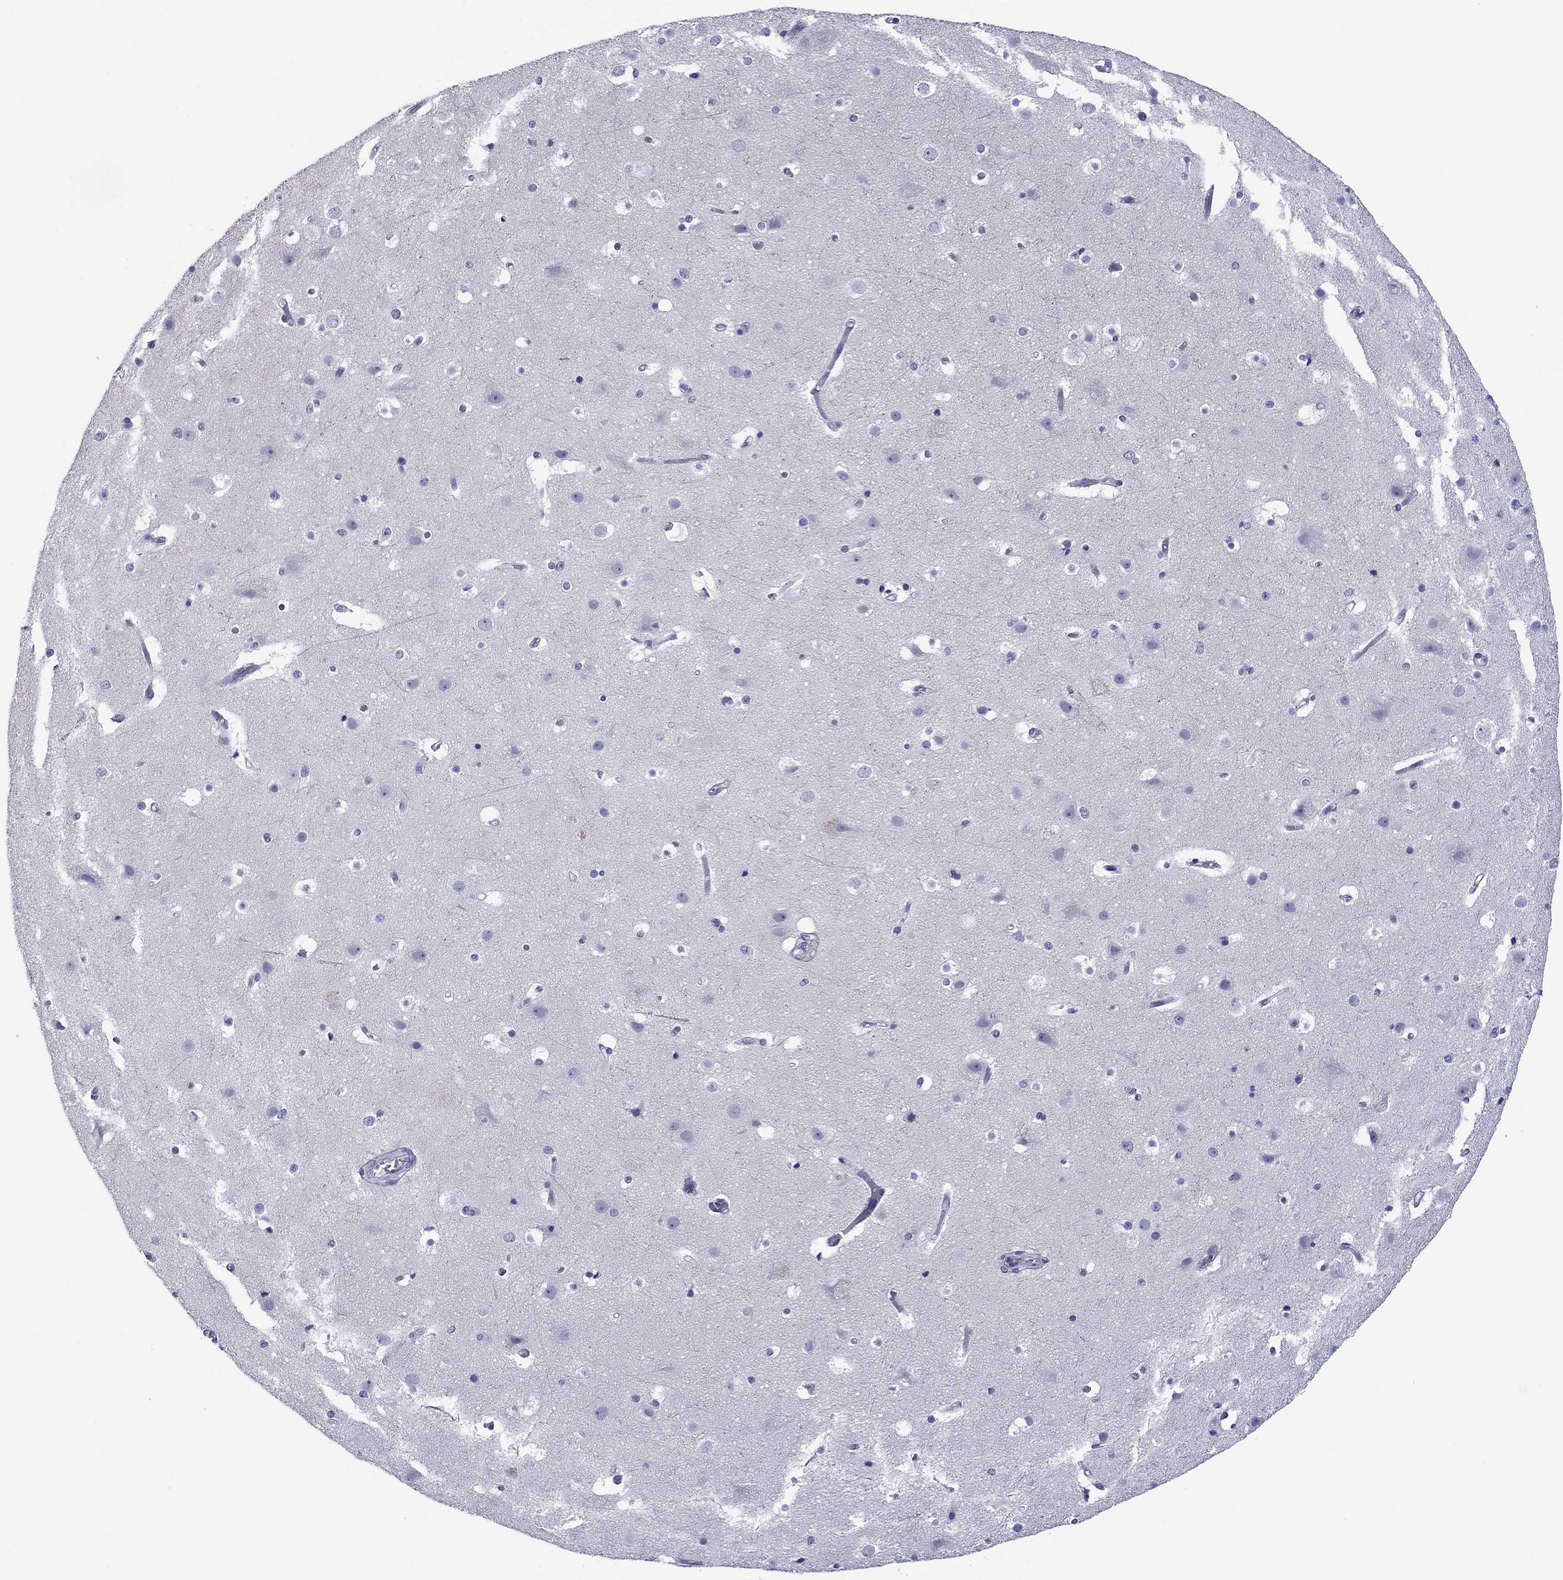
{"staining": {"intensity": "negative", "quantity": "none", "location": "none"}, "tissue": "cerebral cortex", "cell_type": "Endothelial cells", "image_type": "normal", "snomed": [{"axis": "morphology", "description": "Normal tissue, NOS"}, {"axis": "topography", "description": "Cerebral cortex"}], "caption": "Photomicrograph shows no protein positivity in endothelial cells of unremarkable cerebral cortex. (IHC, brightfield microscopy, high magnification).", "gene": "TCFL5", "patient": {"sex": "female", "age": 52}}